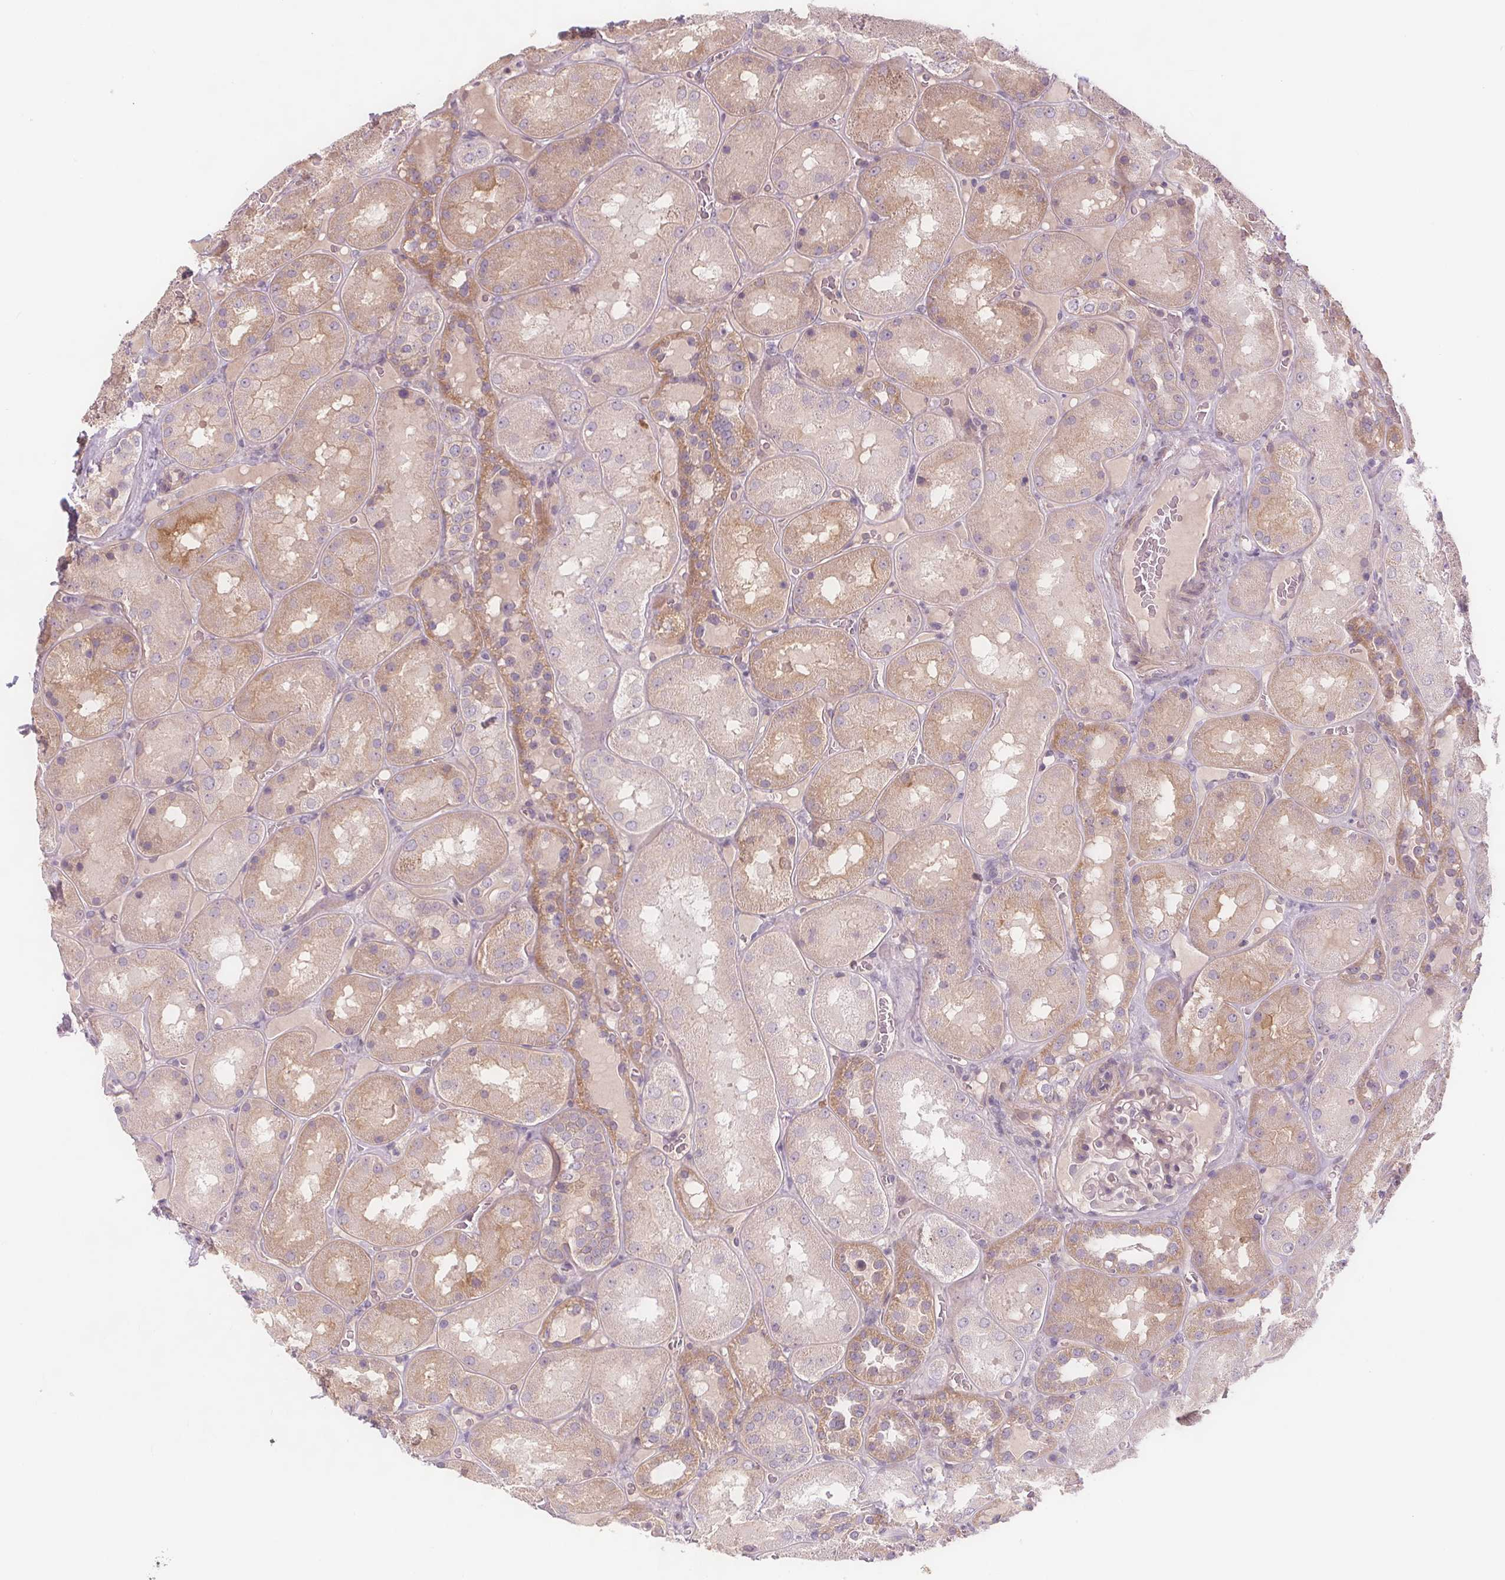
{"staining": {"intensity": "negative", "quantity": "none", "location": "none"}, "tissue": "kidney", "cell_type": "Cells in glomeruli", "image_type": "normal", "snomed": [{"axis": "morphology", "description": "Normal tissue, NOS"}, {"axis": "topography", "description": "Kidney"}], "caption": "Immunohistochemical staining of benign kidney reveals no significant staining in cells in glomeruli.", "gene": "VNN1", "patient": {"sex": "male", "age": 73}}